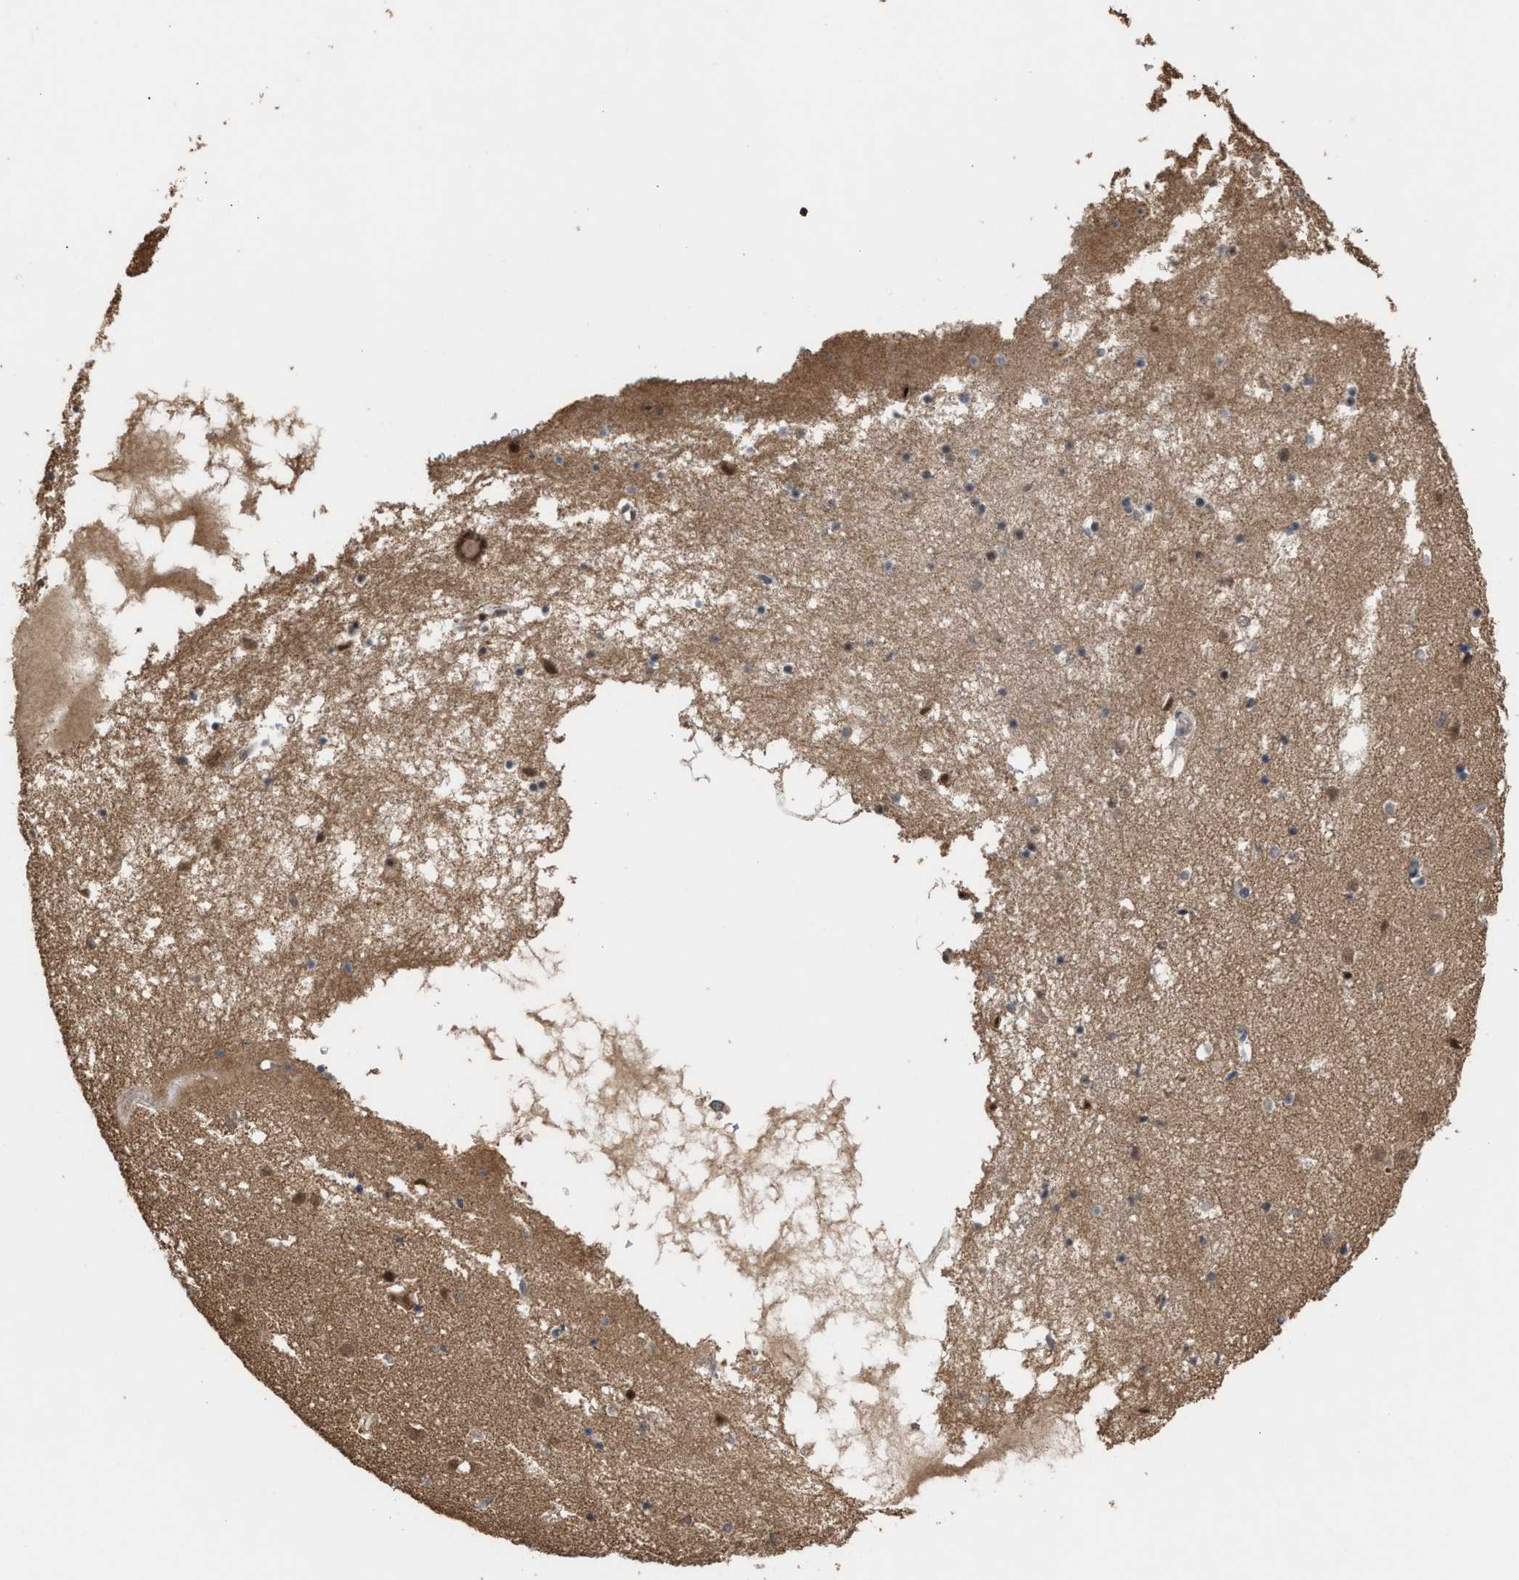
{"staining": {"intensity": "weak", "quantity": "<25%", "location": "nuclear"}, "tissue": "caudate", "cell_type": "Glial cells", "image_type": "normal", "snomed": [{"axis": "morphology", "description": "Normal tissue, NOS"}, {"axis": "topography", "description": "Lateral ventricle wall"}], "caption": "Immunohistochemical staining of benign caudate demonstrates no significant staining in glial cells.", "gene": "C9orf78", "patient": {"sex": "male", "age": 70}}